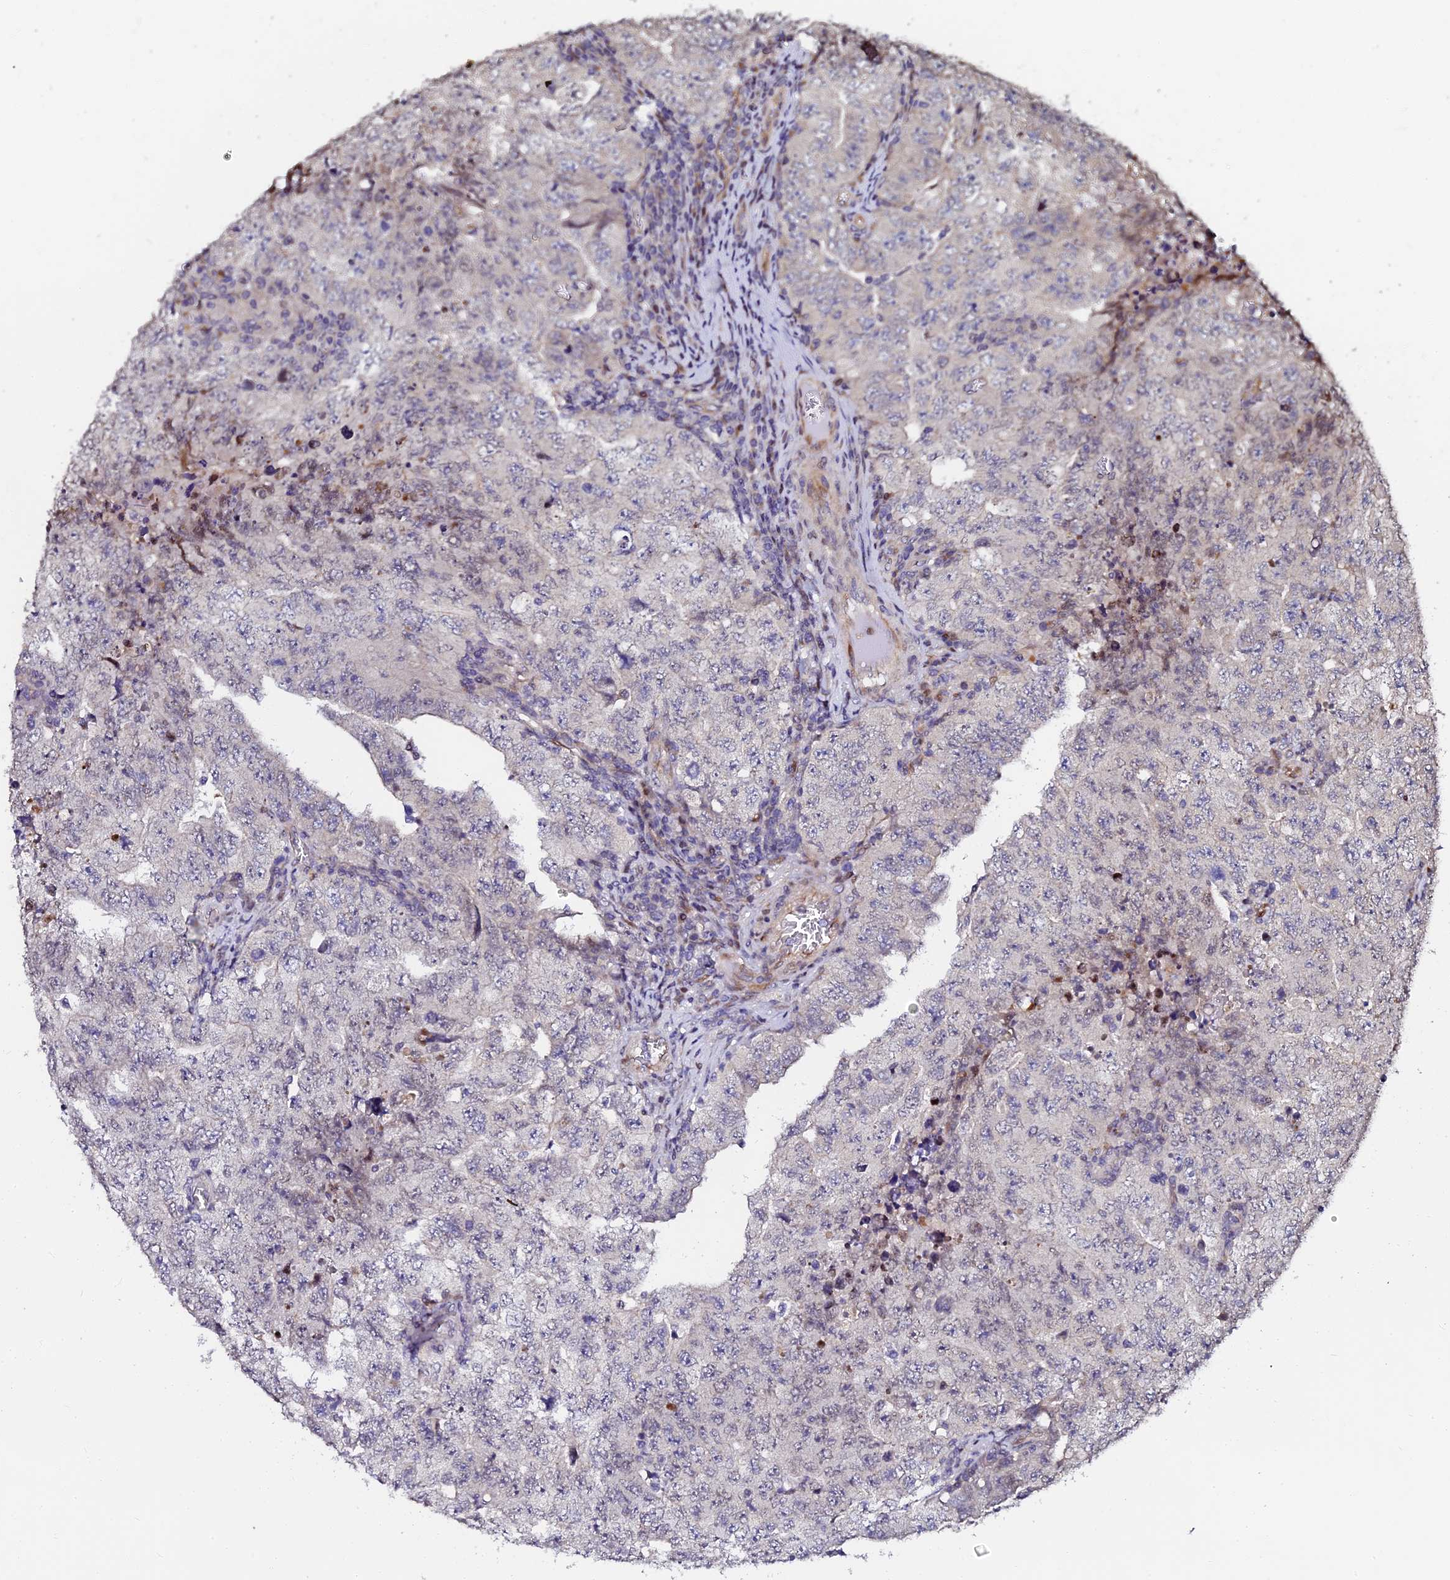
{"staining": {"intensity": "negative", "quantity": "none", "location": "none"}, "tissue": "testis cancer", "cell_type": "Tumor cells", "image_type": "cancer", "snomed": [{"axis": "morphology", "description": "Carcinoma, Embryonal, NOS"}, {"axis": "topography", "description": "Testis"}], "caption": "Immunohistochemical staining of testis embryonal carcinoma demonstrates no significant positivity in tumor cells. The staining is performed using DAB (3,3'-diaminobenzidine) brown chromogen with nuclei counter-stained in using hematoxylin.", "gene": "GPN3", "patient": {"sex": "male", "age": 26}}